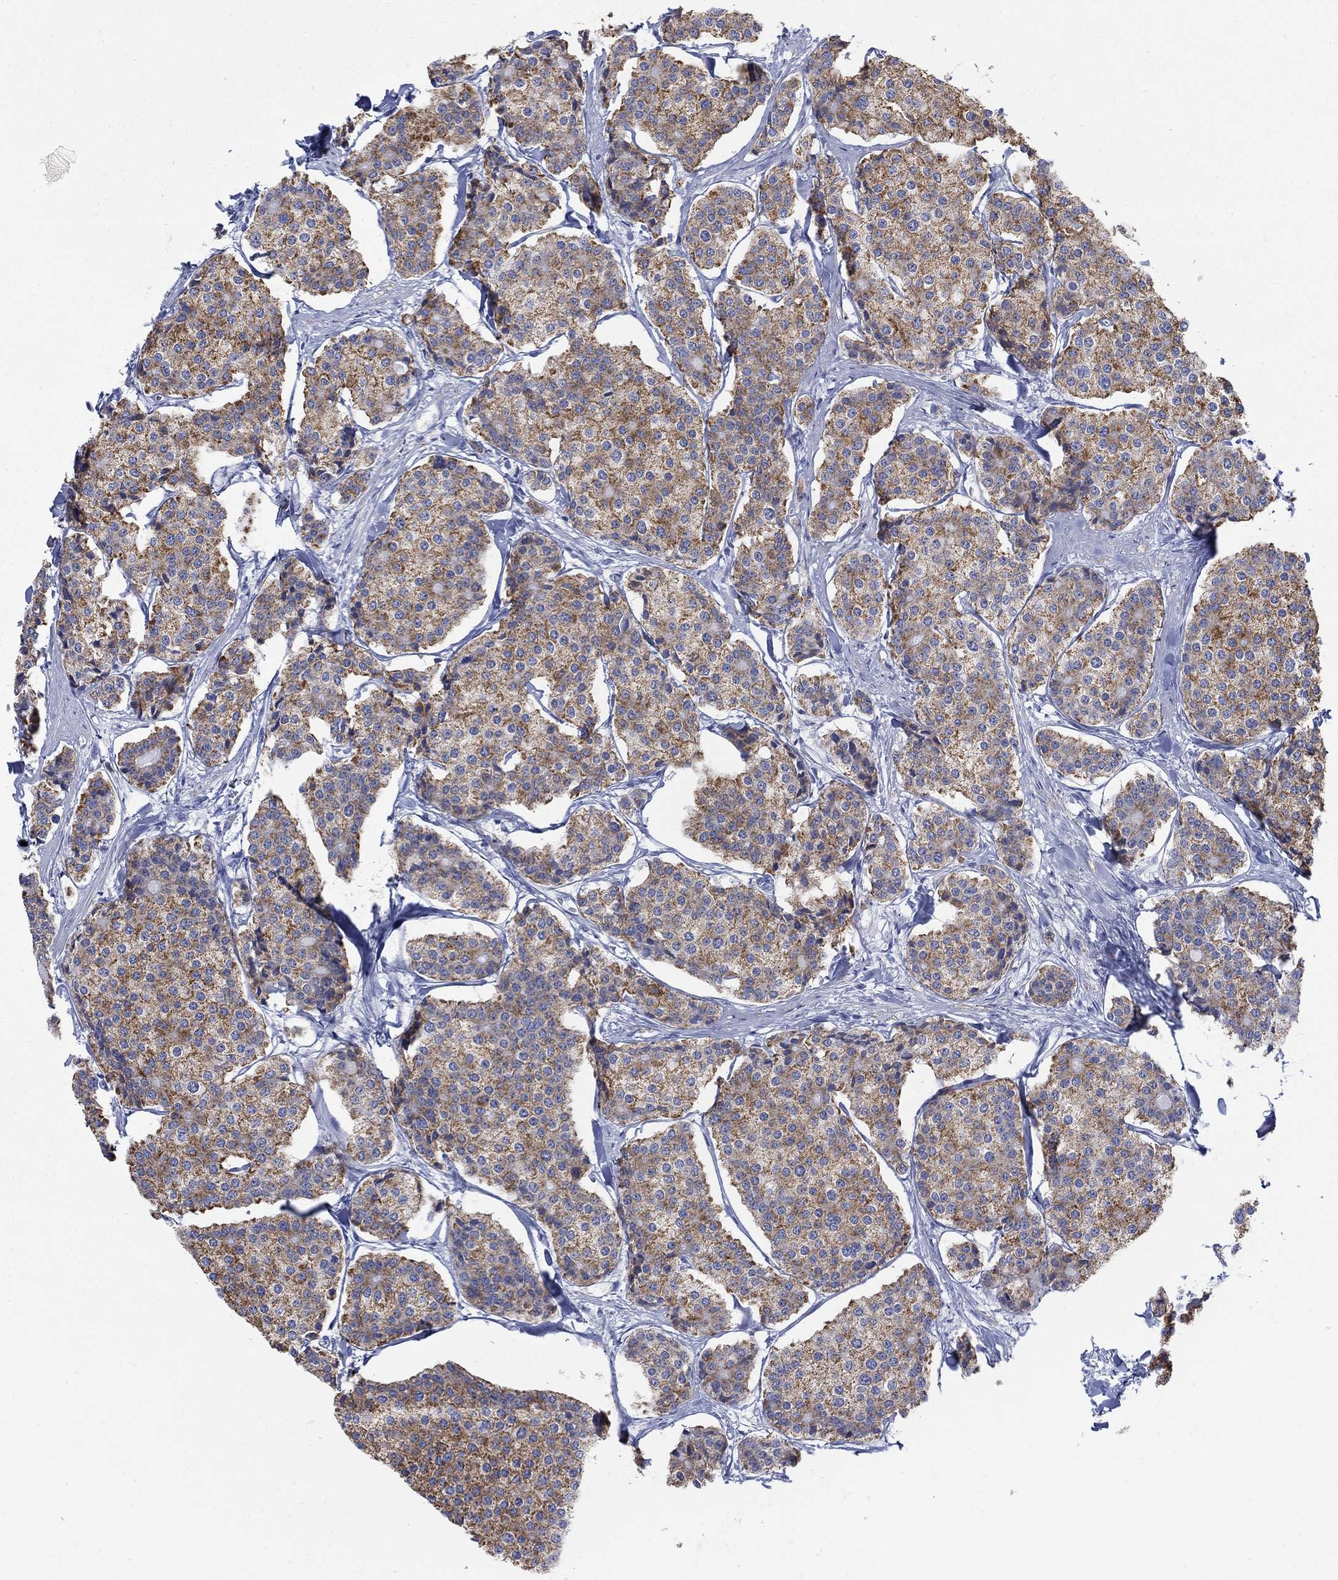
{"staining": {"intensity": "moderate", "quantity": ">75%", "location": "cytoplasmic/membranous"}, "tissue": "carcinoid", "cell_type": "Tumor cells", "image_type": "cancer", "snomed": [{"axis": "morphology", "description": "Carcinoid, malignant, NOS"}, {"axis": "topography", "description": "Small intestine"}], "caption": "Immunohistochemistry (IHC) (DAB (3,3'-diaminobenzidine)) staining of human carcinoid reveals moderate cytoplasmic/membranous protein staining in about >75% of tumor cells.", "gene": "SCCPDH", "patient": {"sex": "female", "age": 65}}